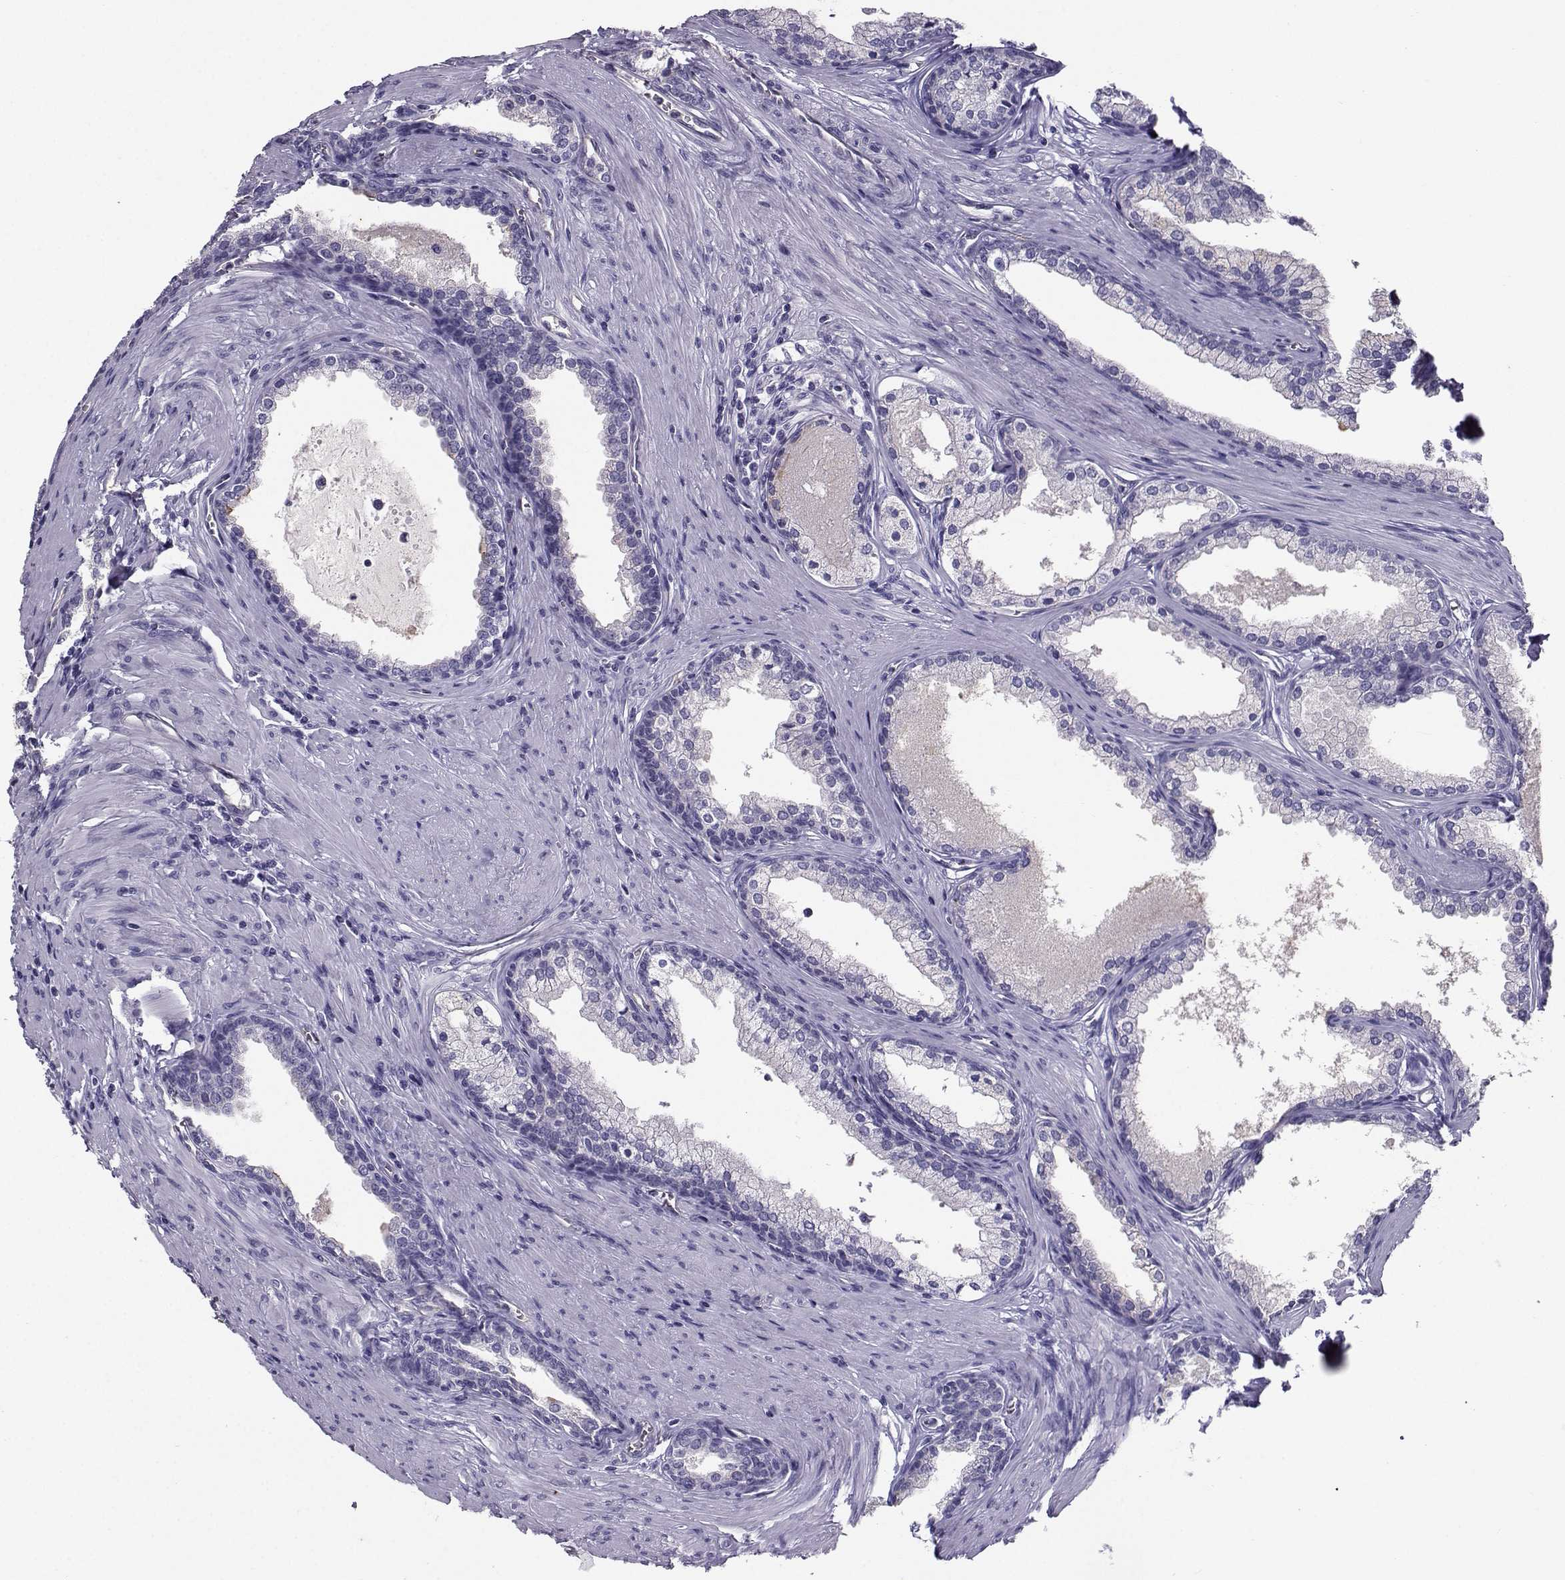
{"staining": {"intensity": "weak", "quantity": "<25%", "location": "cytoplasmic/membranous"}, "tissue": "prostate cancer", "cell_type": "Tumor cells", "image_type": "cancer", "snomed": [{"axis": "morphology", "description": "Adenocarcinoma, NOS"}, {"axis": "topography", "description": "Prostate"}], "caption": "This is an immunohistochemistry (IHC) micrograph of prostate cancer (adenocarcinoma). There is no positivity in tumor cells.", "gene": "CLUL1", "patient": {"sex": "male", "age": 66}}